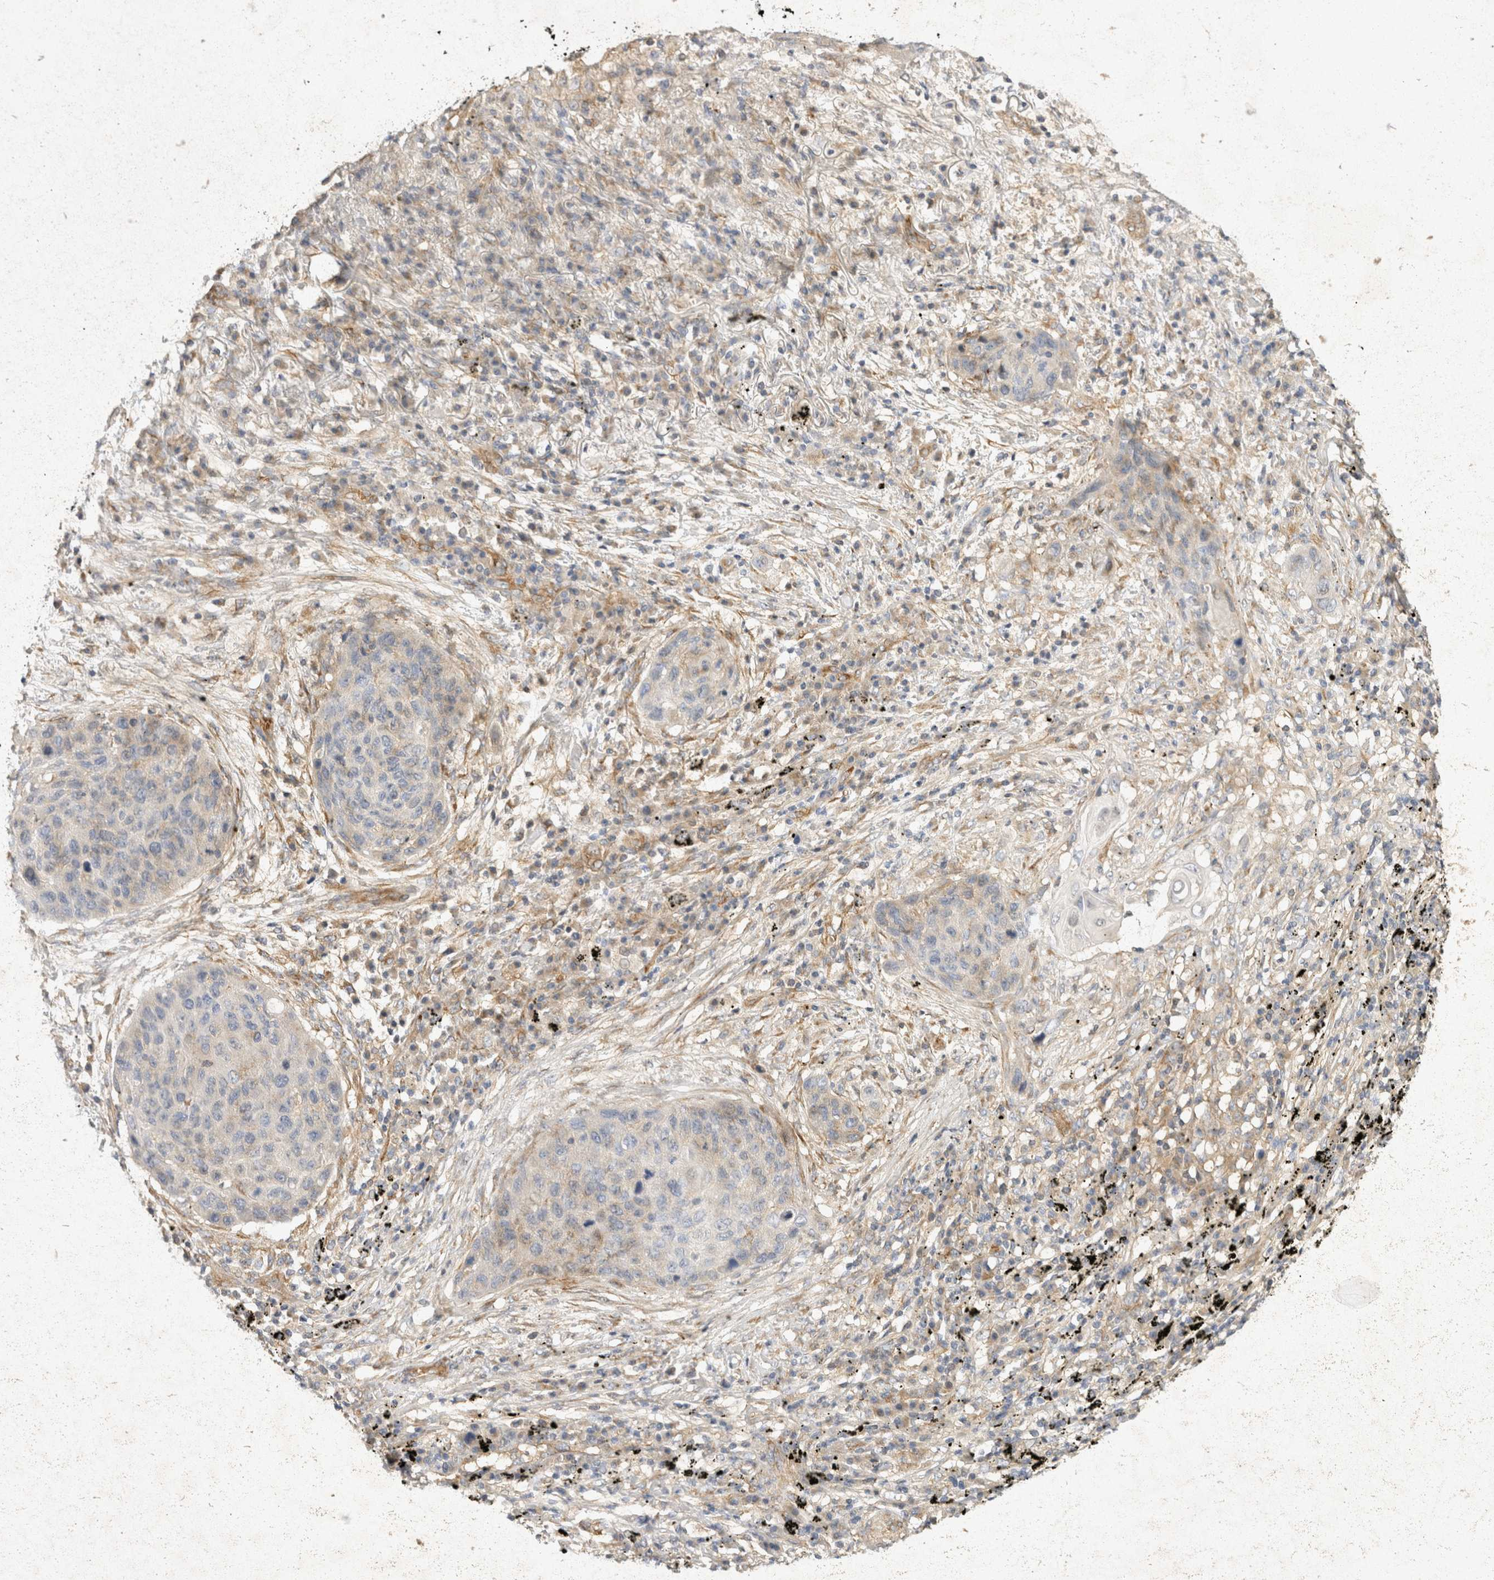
{"staining": {"intensity": "weak", "quantity": "<25%", "location": "cytoplasmic/membranous"}, "tissue": "lung cancer", "cell_type": "Tumor cells", "image_type": "cancer", "snomed": [{"axis": "morphology", "description": "Squamous cell carcinoma, NOS"}, {"axis": "topography", "description": "Lung"}], "caption": "Immunohistochemistry (IHC) histopathology image of human lung cancer stained for a protein (brown), which demonstrates no positivity in tumor cells.", "gene": "EIF4G3", "patient": {"sex": "female", "age": 63}}